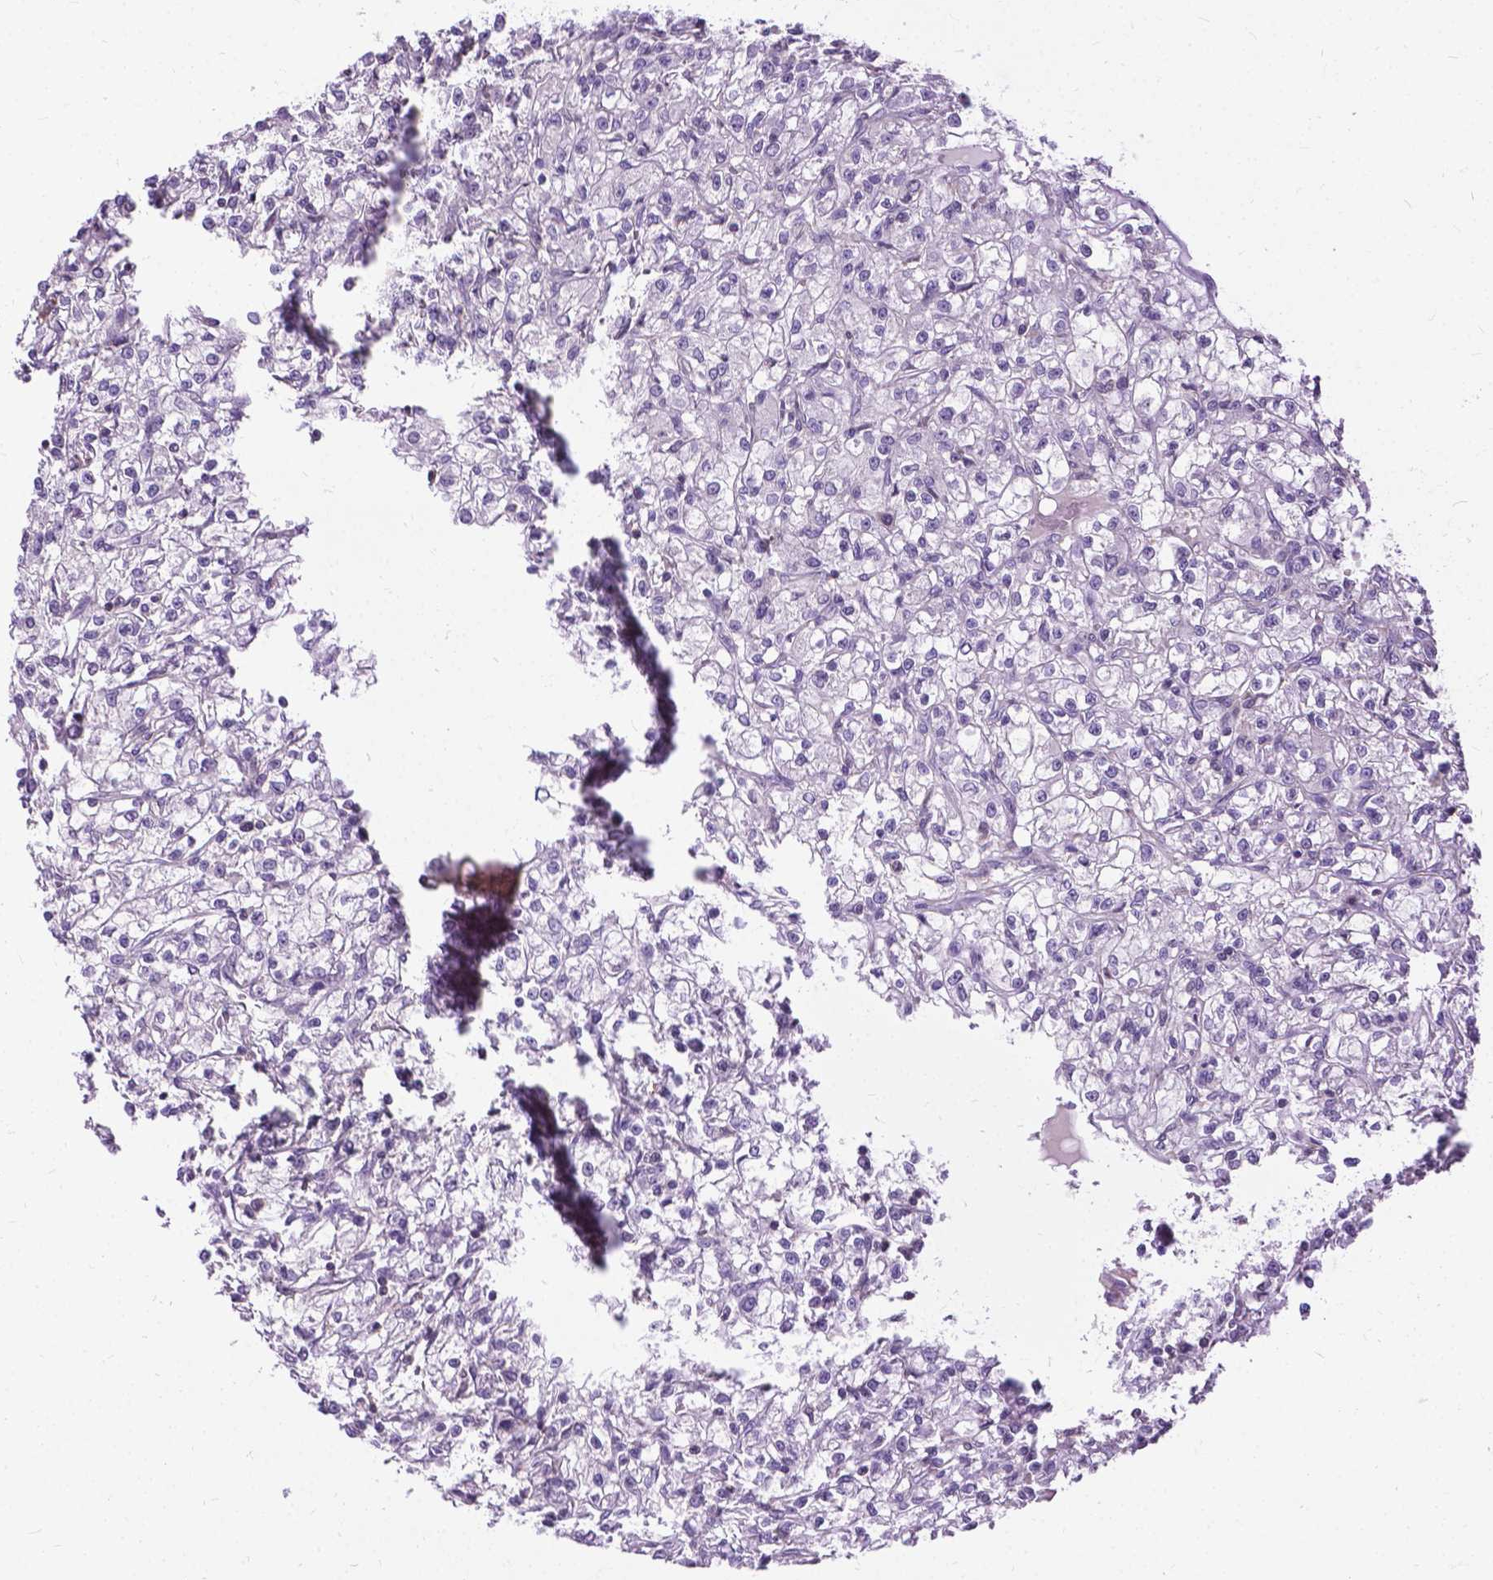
{"staining": {"intensity": "negative", "quantity": "none", "location": "none"}, "tissue": "renal cancer", "cell_type": "Tumor cells", "image_type": "cancer", "snomed": [{"axis": "morphology", "description": "Adenocarcinoma, NOS"}, {"axis": "topography", "description": "Kidney"}], "caption": "This is an immunohistochemistry photomicrograph of human renal adenocarcinoma. There is no staining in tumor cells.", "gene": "JAK3", "patient": {"sex": "female", "age": 59}}